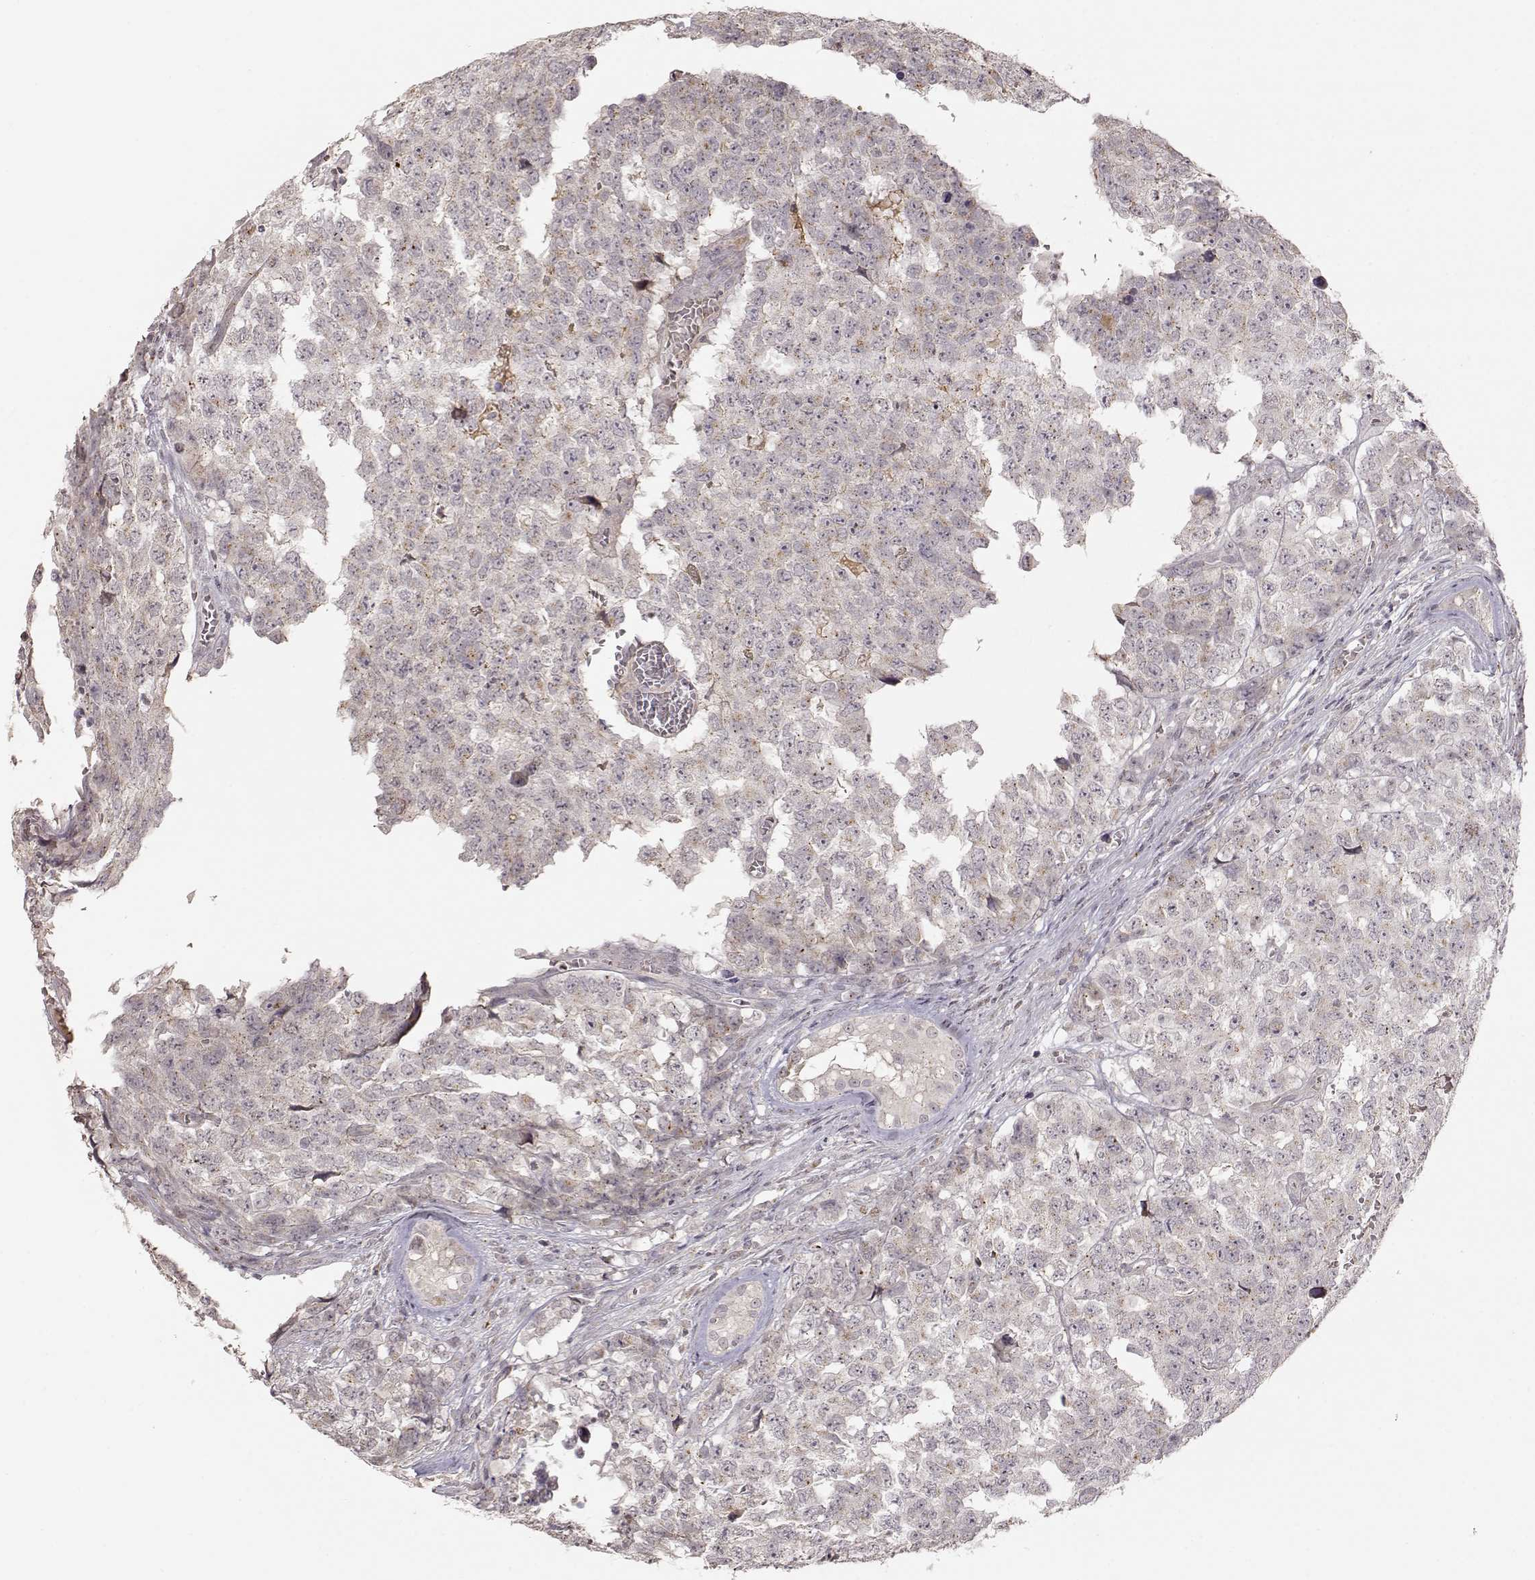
{"staining": {"intensity": "negative", "quantity": "none", "location": "none"}, "tissue": "testis cancer", "cell_type": "Tumor cells", "image_type": "cancer", "snomed": [{"axis": "morphology", "description": "Carcinoma, Embryonal, NOS"}, {"axis": "topography", "description": "Testis"}], "caption": "Tumor cells are negative for protein expression in human embryonal carcinoma (testis). (DAB (3,3'-diaminobenzidine) immunohistochemistry (IHC) with hematoxylin counter stain).", "gene": "PNMT", "patient": {"sex": "male", "age": 23}}